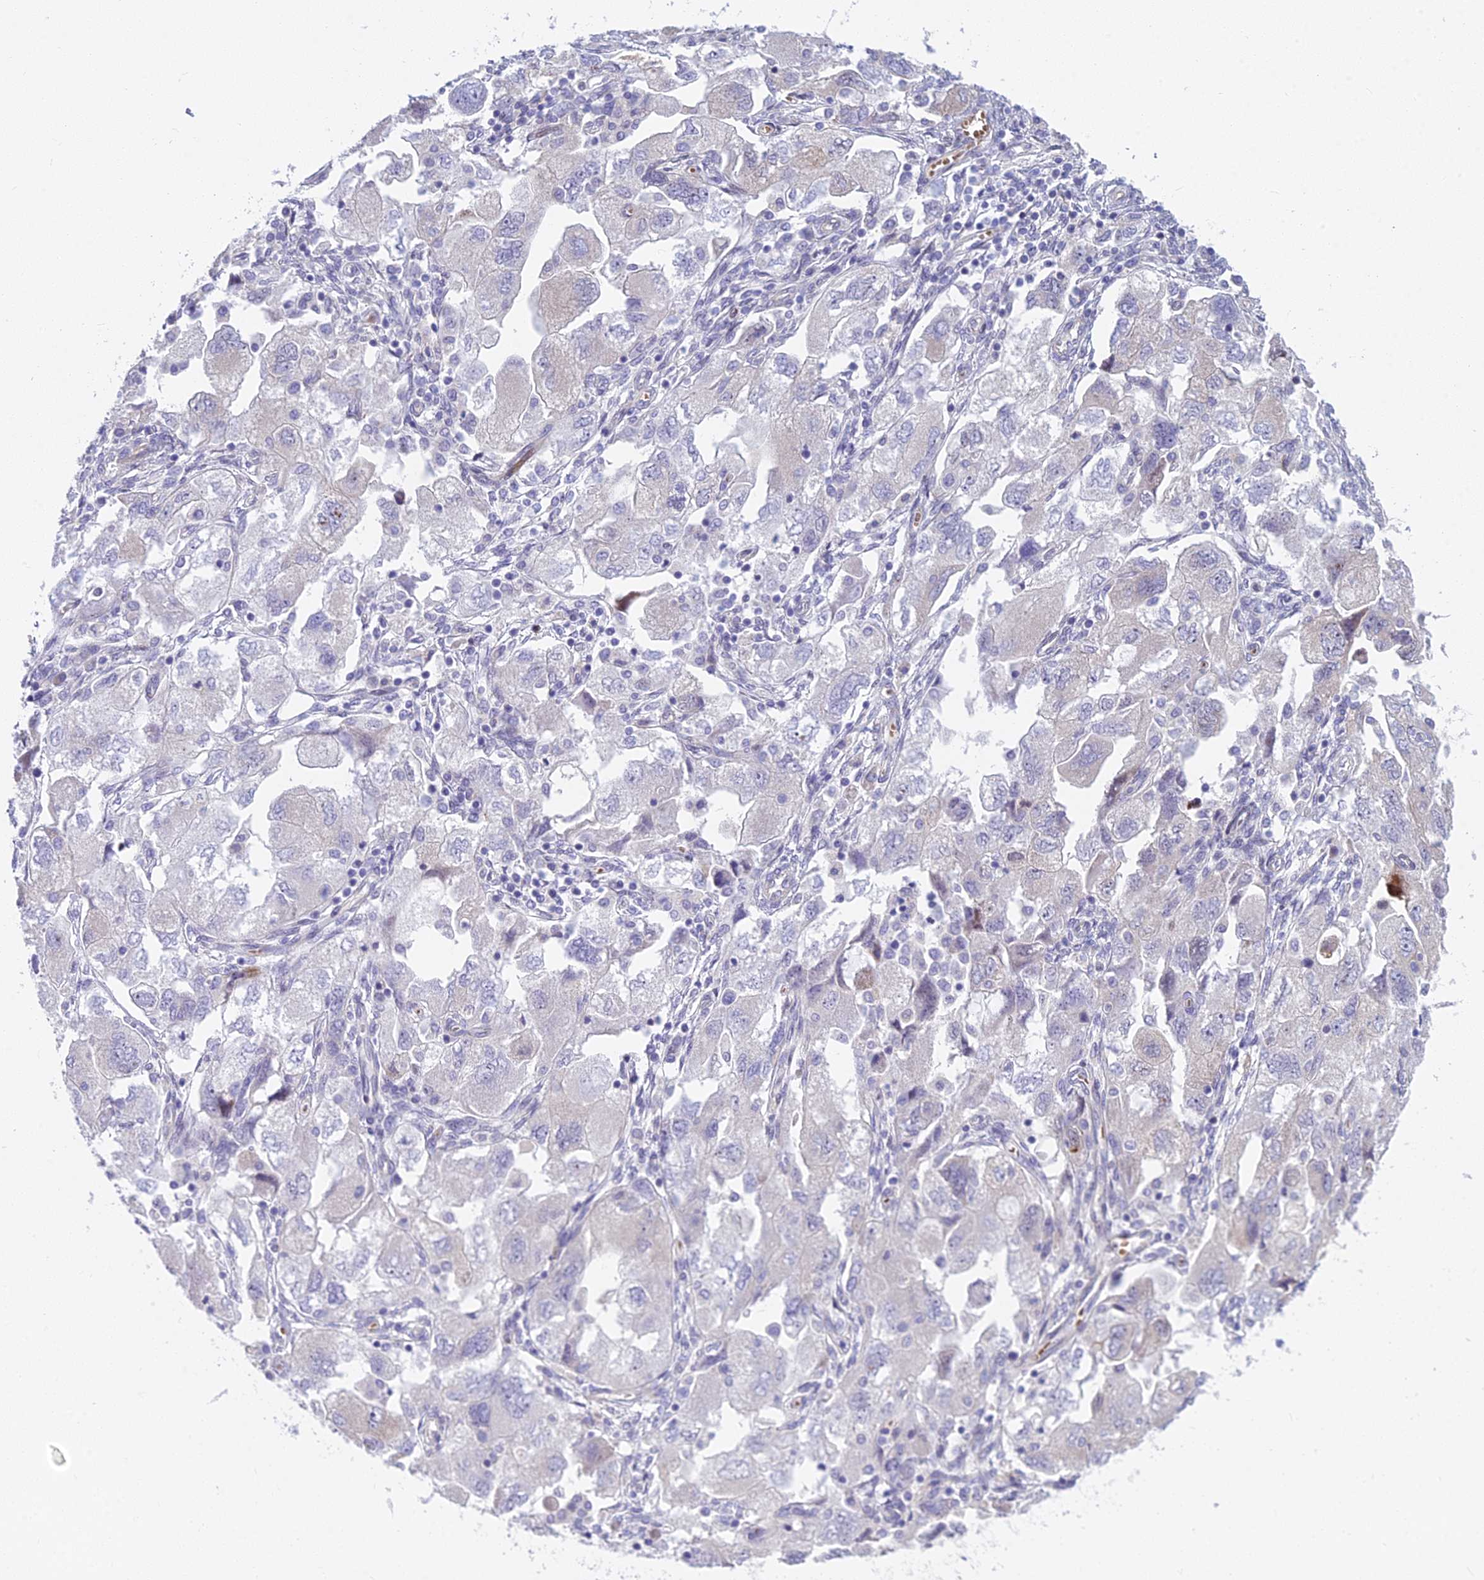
{"staining": {"intensity": "negative", "quantity": "none", "location": "none"}, "tissue": "ovarian cancer", "cell_type": "Tumor cells", "image_type": "cancer", "snomed": [{"axis": "morphology", "description": "Carcinoma, NOS"}, {"axis": "morphology", "description": "Cystadenocarcinoma, serous, NOS"}, {"axis": "topography", "description": "Ovary"}], "caption": "The photomicrograph reveals no significant staining in tumor cells of ovarian serous cystadenocarcinoma.", "gene": "PCDHB14", "patient": {"sex": "female", "age": 69}}